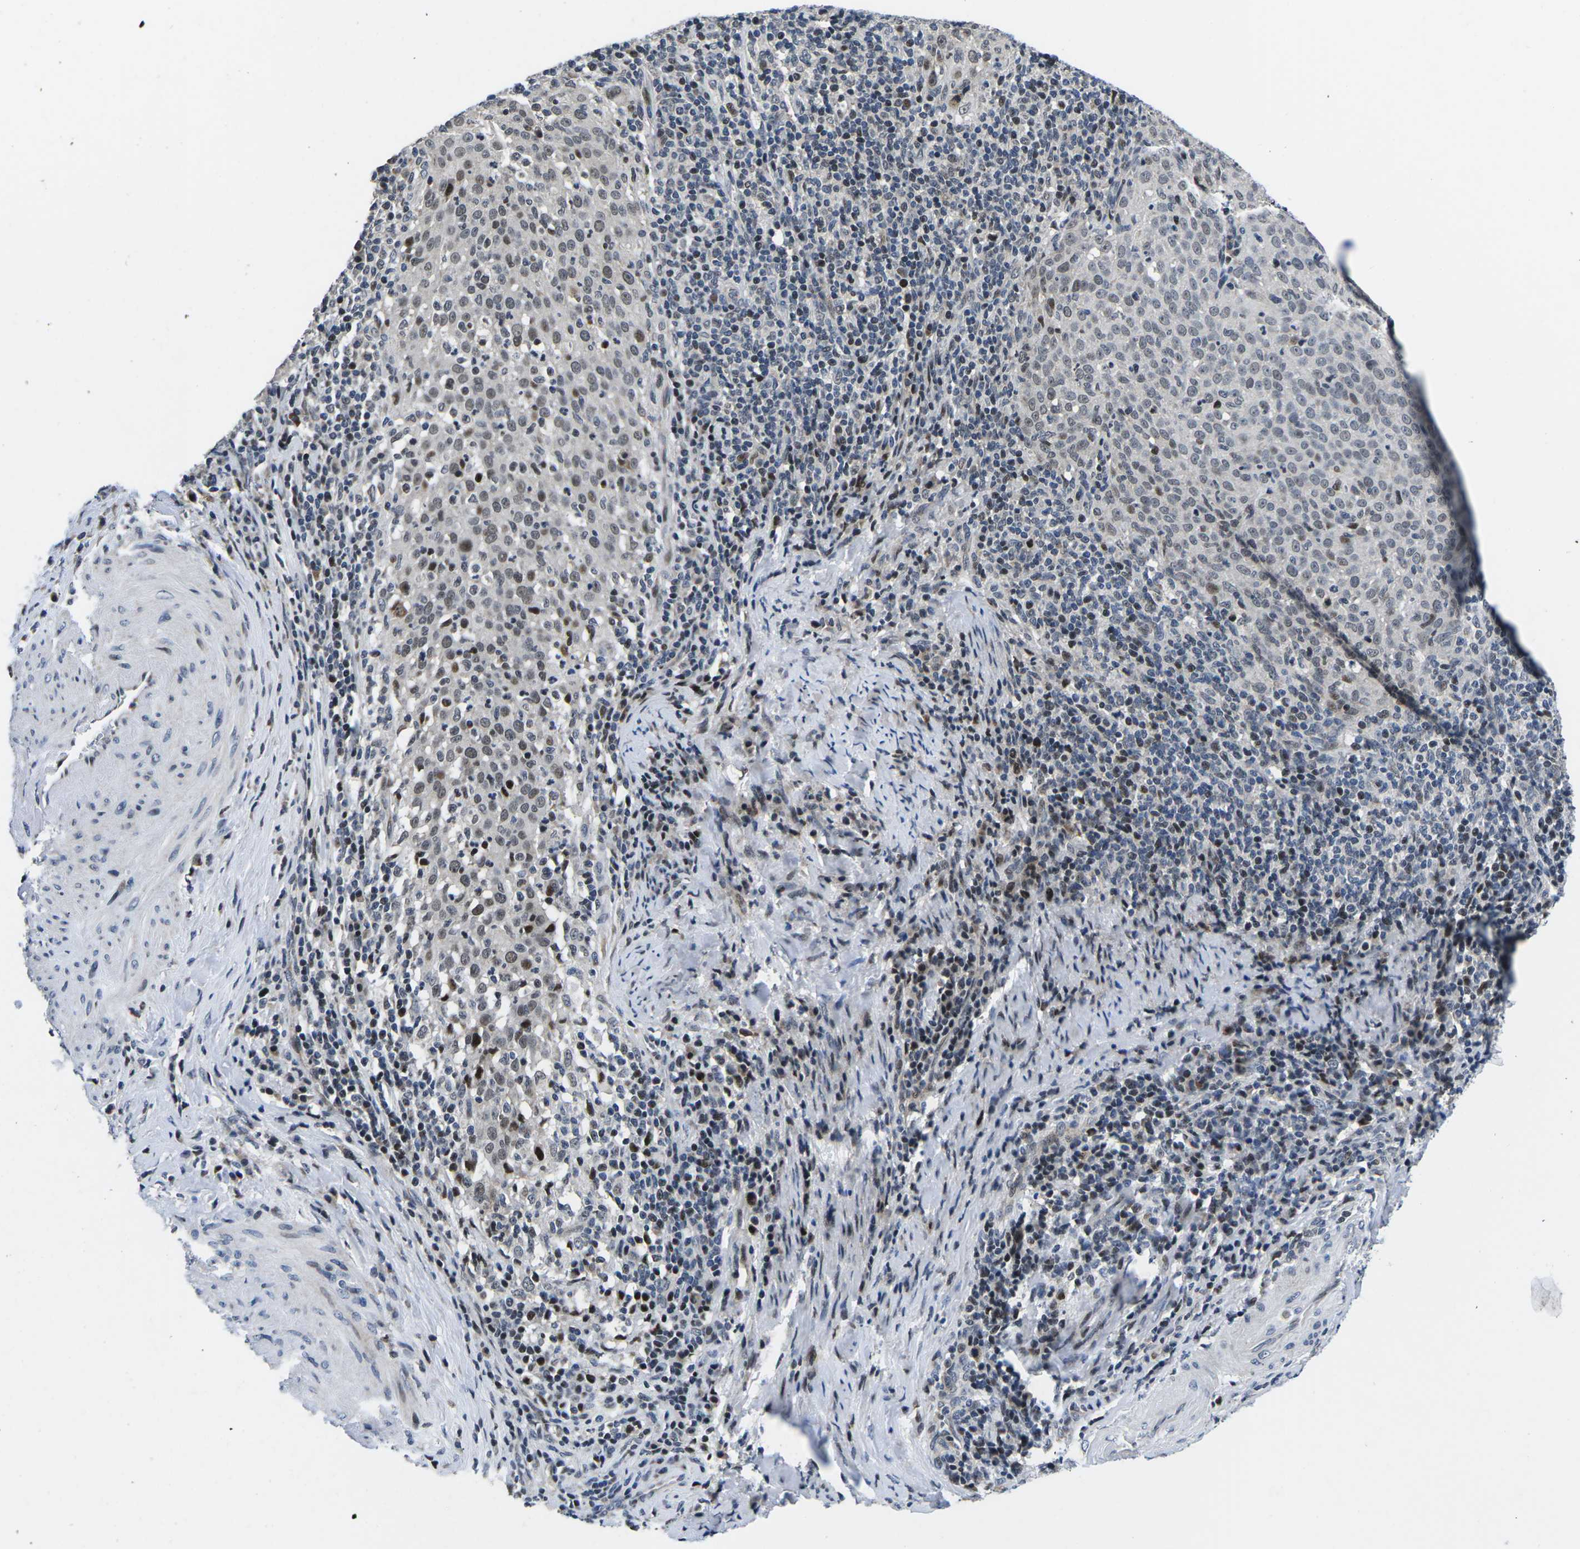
{"staining": {"intensity": "strong", "quantity": "25%-75%", "location": "nuclear"}, "tissue": "cervical cancer", "cell_type": "Tumor cells", "image_type": "cancer", "snomed": [{"axis": "morphology", "description": "Squamous cell carcinoma, NOS"}, {"axis": "topography", "description": "Cervix"}], "caption": "DAB immunohistochemical staining of human squamous cell carcinoma (cervical) reveals strong nuclear protein expression in approximately 25%-75% of tumor cells. Ihc stains the protein of interest in brown and the nuclei are stained blue.", "gene": "CDC73", "patient": {"sex": "female", "age": 51}}